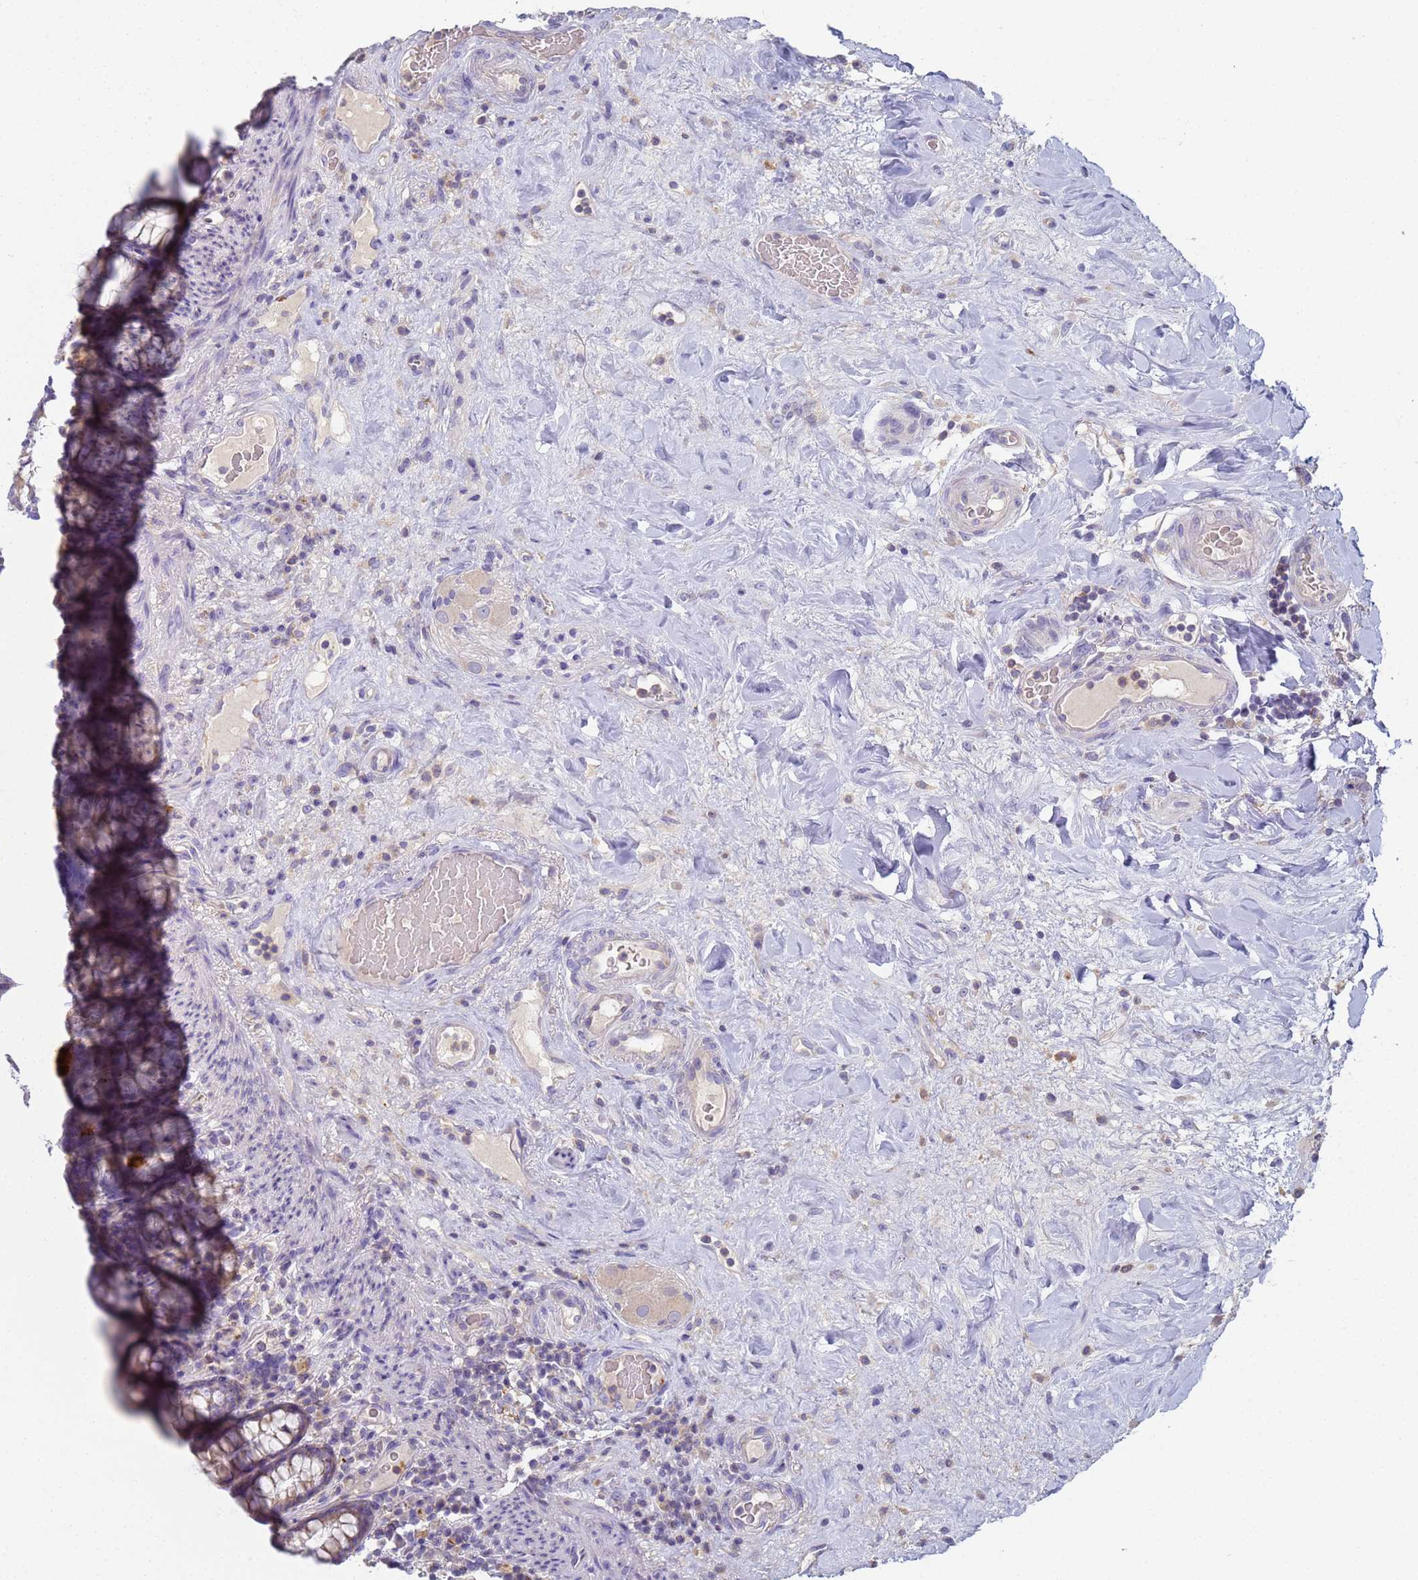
{"staining": {"intensity": "weak", "quantity": "25%-75%", "location": "cytoplasmic/membranous"}, "tissue": "colon", "cell_type": "Endothelial cells", "image_type": "normal", "snomed": [{"axis": "morphology", "description": "Normal tissue, NOS"}, {"axis": "topography", "description": "Colon"}], "caption": "Protein expression by immunohistochemistry (IHC) demonstrates weak cytoplasmic/membranous staining in approximately 25%-75% of endothelial cells in normal colon. The staining was performed using DAB (3,3'-diaminobenzidine) to visualize the protein expression in brown, while the nuclei were stained in blue with hematoxylin (Magnification: 20x).", "gene": "CR1", "patient": {"sex": "female", "age": 79}}